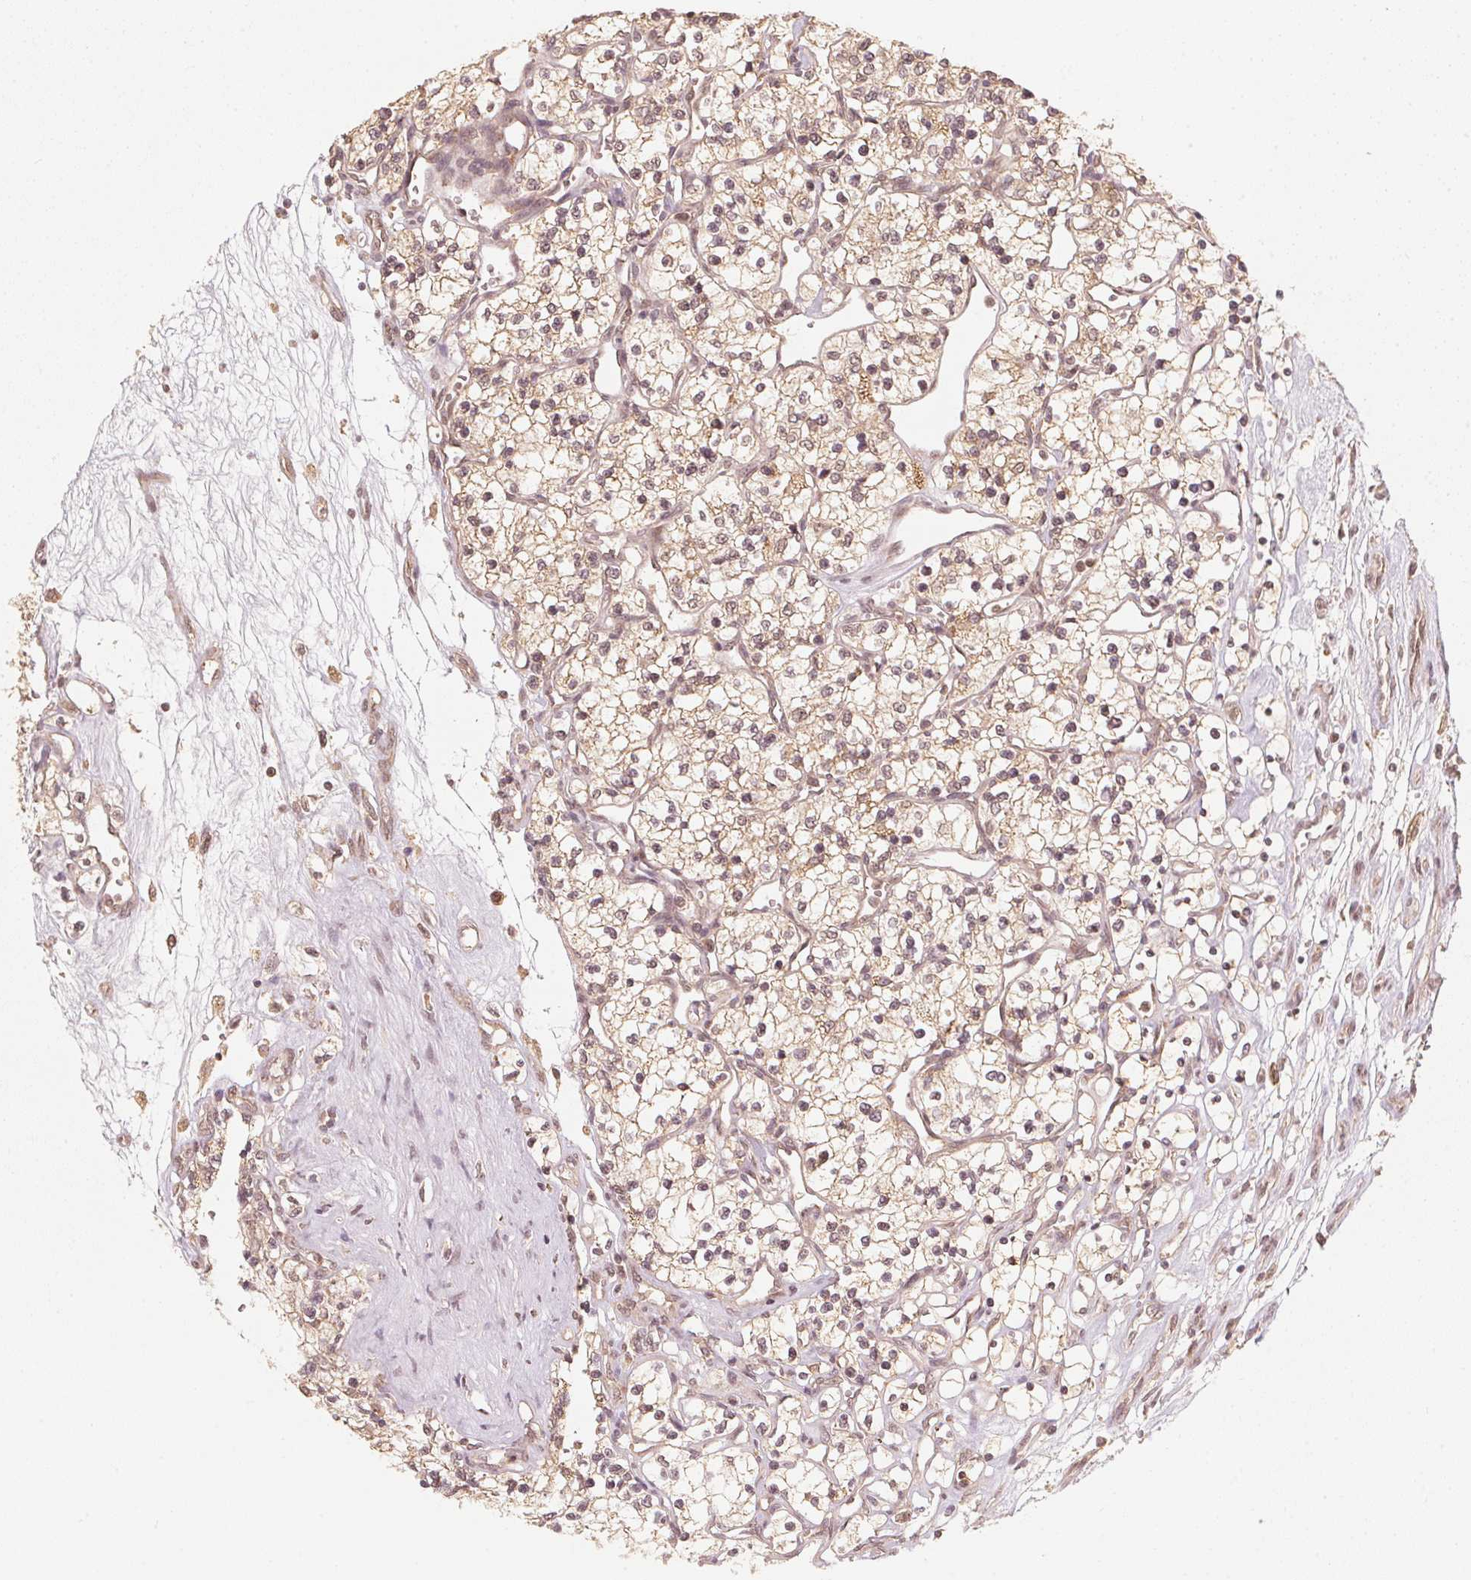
{"staining": {"intensity": "moderate", "quantity": ">75%", "location": "cytoplasmic/membranous,nuclear"}, "tissue": "renal cancer", "cell_type": "Tumor cells", "image_type": "cancer", "snomed": [{"axis": "morphology", "description": "Adenocarcinoma, NOS"}, {"axis": "topography", "description": "Kidney"}], "caption": "This histopathology image exhibits IHC staining of renal cancer (adenocarcinoma), with medium moderate cytoplasmic/membranous and nuclear staining in about >75% of tumor cells.", "gene": "C2orf73", "patient": {"sex": "female", "age": 69}}